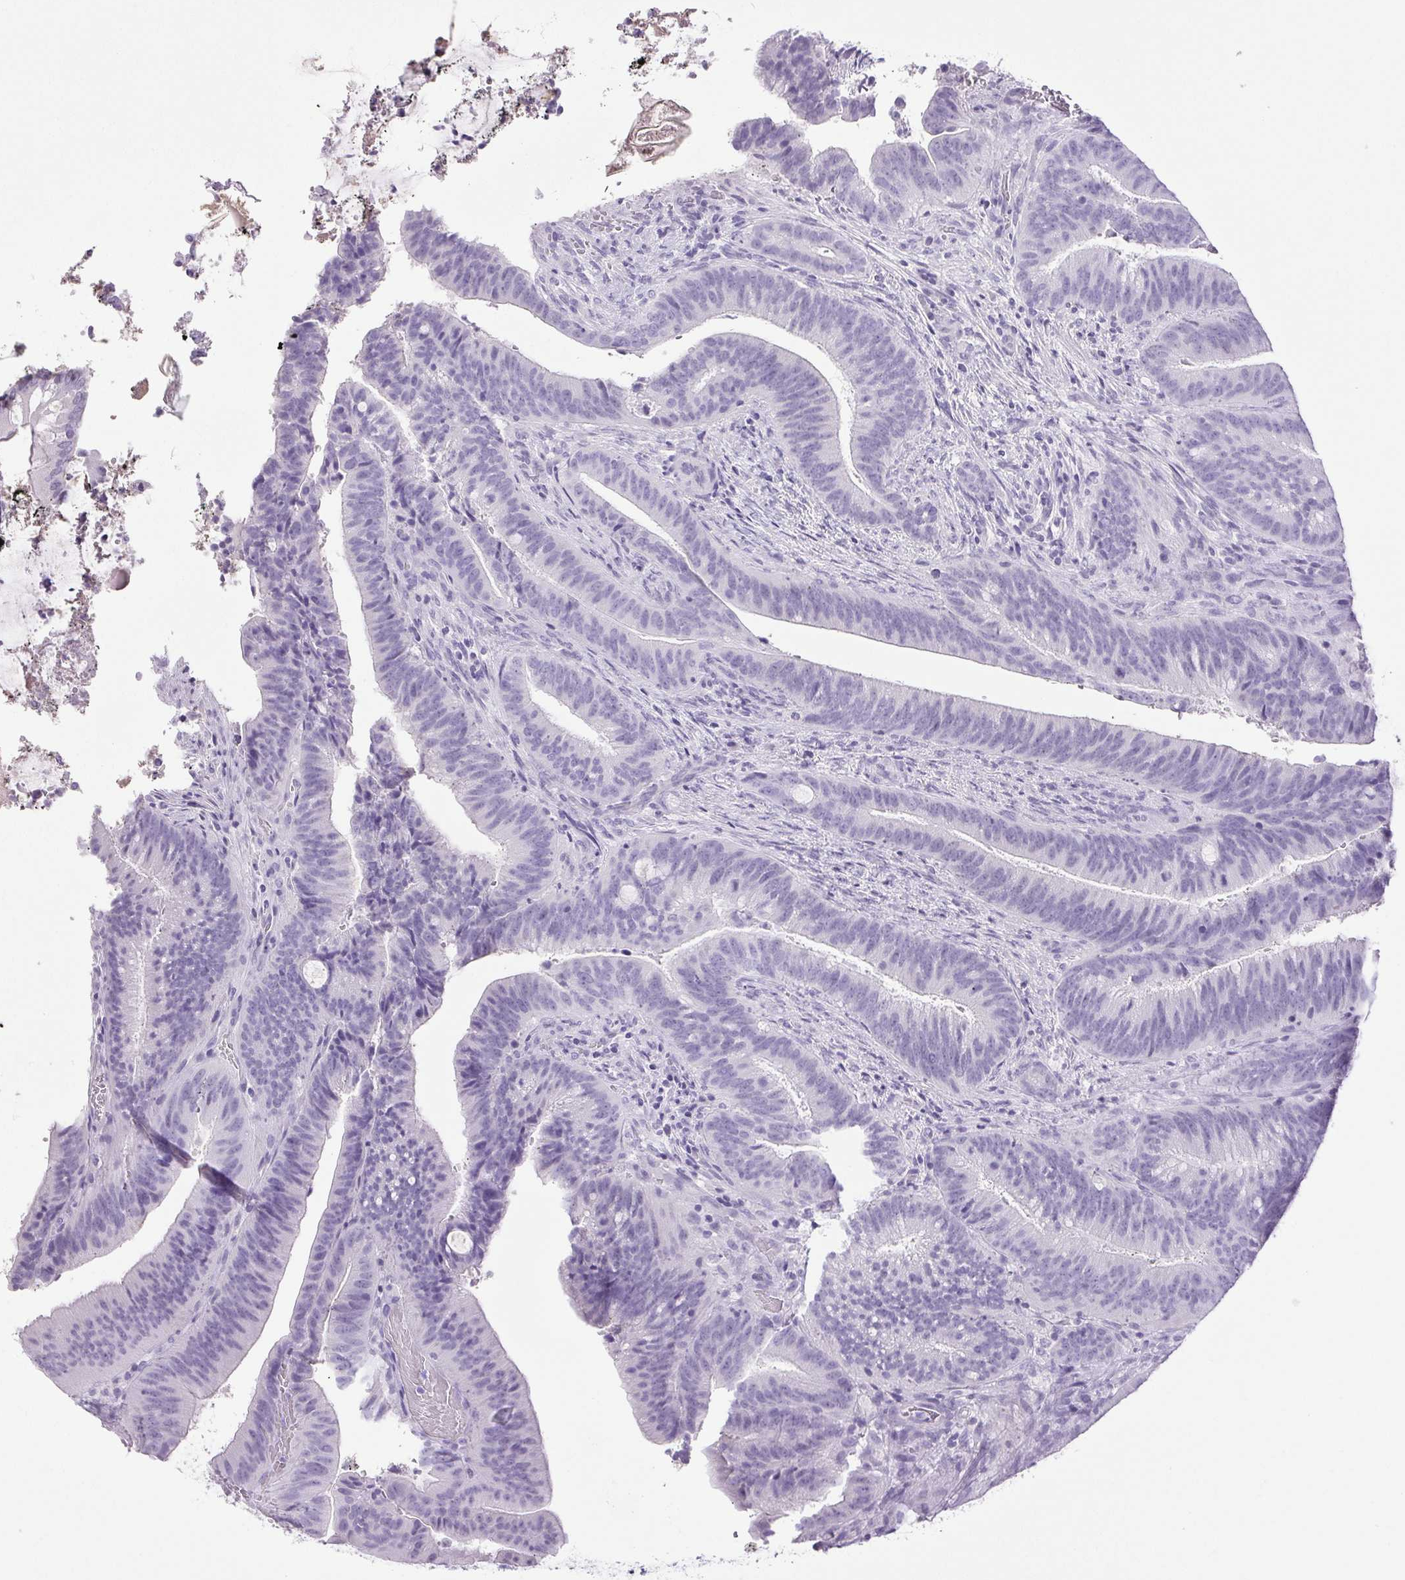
{"staining": {"intensity": "negative", "quantity": "none", "location": "none"}, "tissue": "colorectal cancer", "cell_type": "Tumor cells", "image_type": "cancer", "snomed": [{"axis": "morphology", "description": "Adenocarcinoma, NOS"}, {"axis": "topography", "description": "Colon"}], "caption": "High magnification brightfield microscopy of colorectal adenocarcinoma stained with DAB (3,3'-diaminobenzidine) (brown) and counterstained with hematoxylin (blue): tumor cells show no significant positivity.", "gene": "HLA-G", "patient": {"sex": "female", "age": 43}}